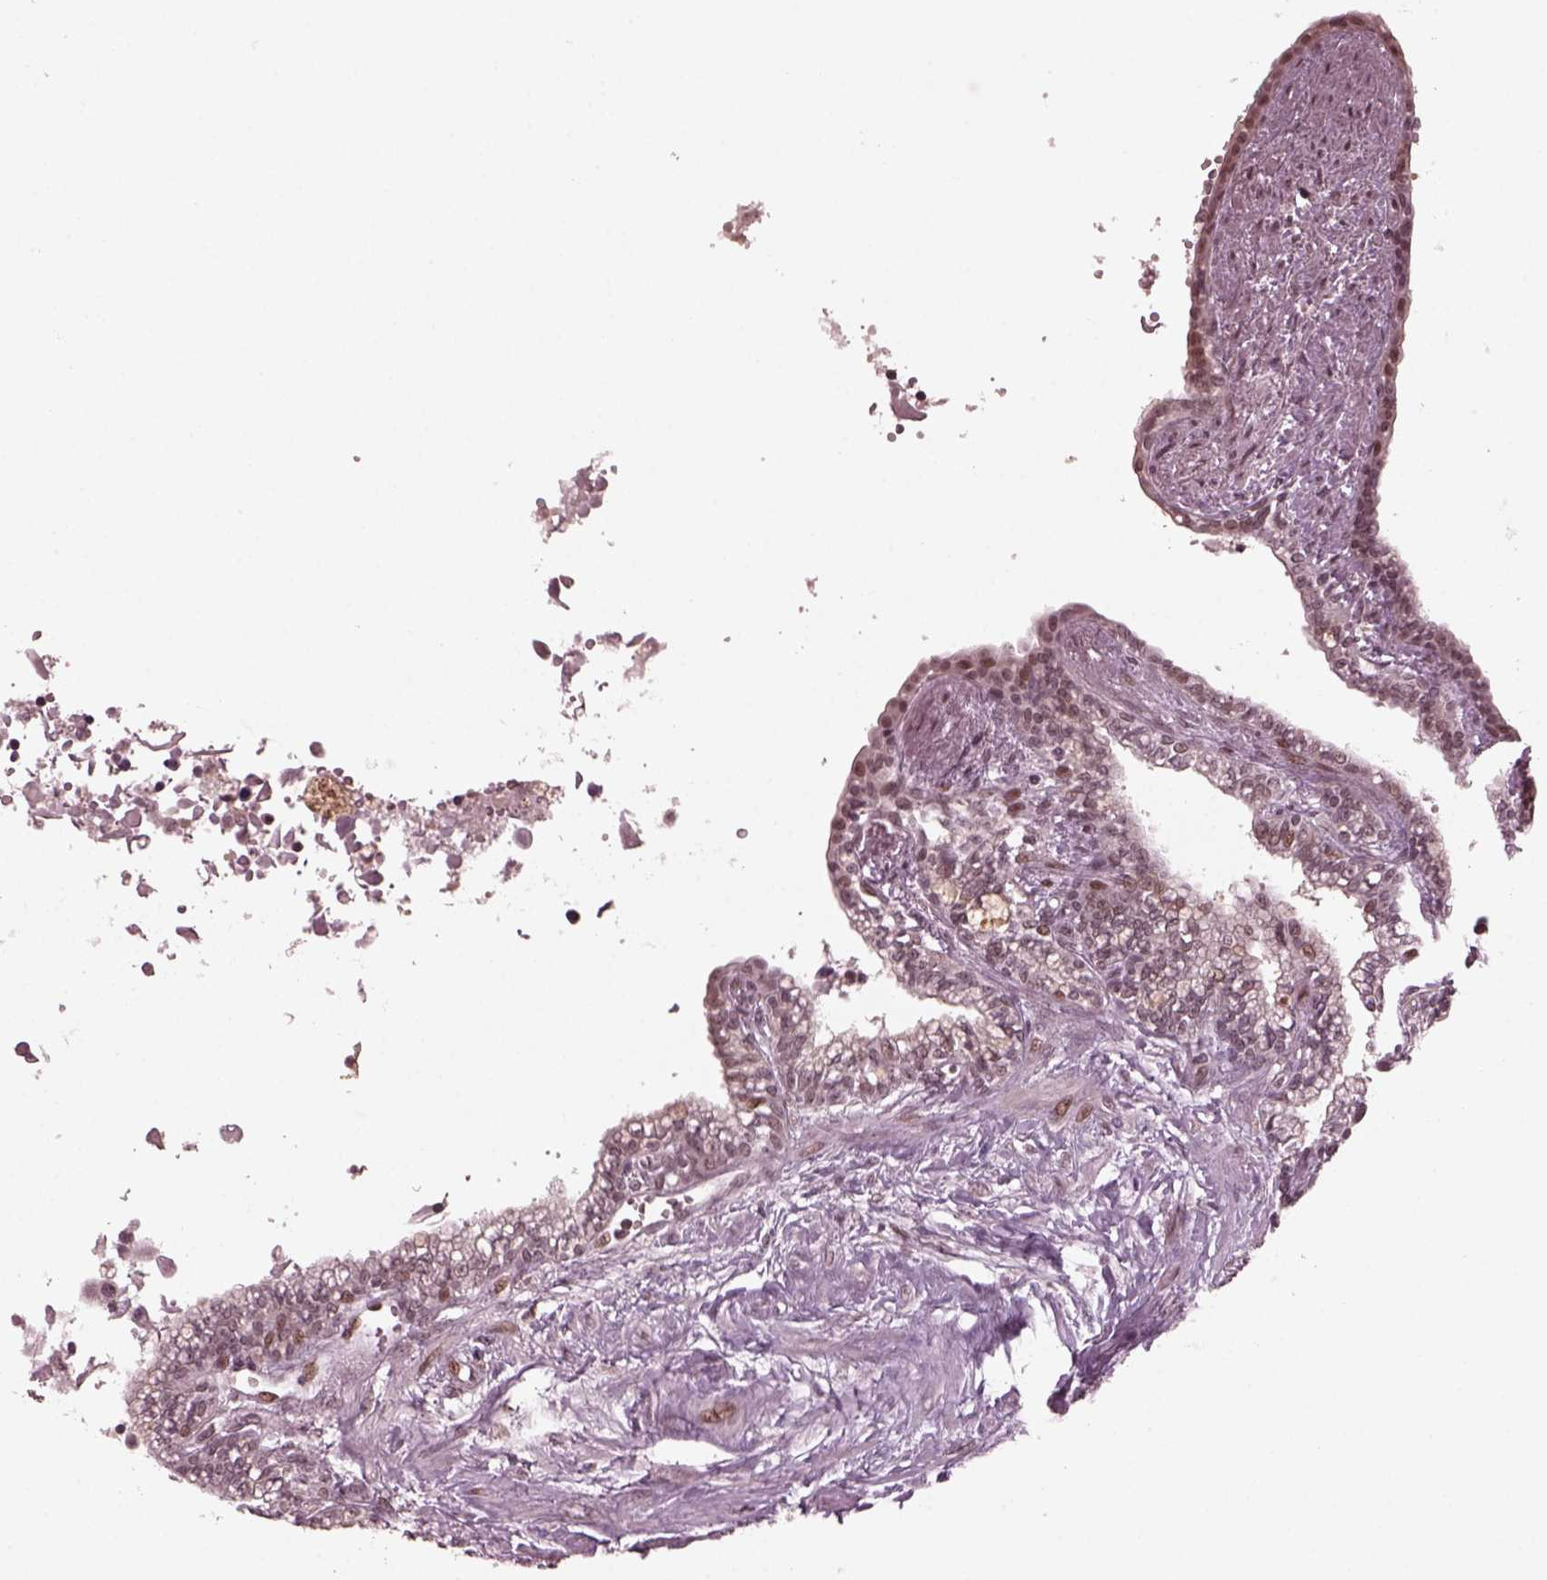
{"staining": {"intensity": "weak", "quantity": "25%-75%", "location": "nuclear"}, "tissue": "seminal vesicle", "cell_type": "Glandular cells", "image_type": "normal", "snomed": [{"axis": "morphology", "description": "Normal tissue, NOS"}, {"axis": "morphology", "description": "Urothelial carcinoma, NOS"}, {"axis": "topography", "description": "Urinary bladder"}, {"axis": "topography", "description": "Seminal veicle"}], "caption": "Weak nuclear staining is identified in about 25%-75% of glandular cells in normal seminal vesicle.", "gene": "TRIB3", "patient": {"sex": "male", "age": 76}}